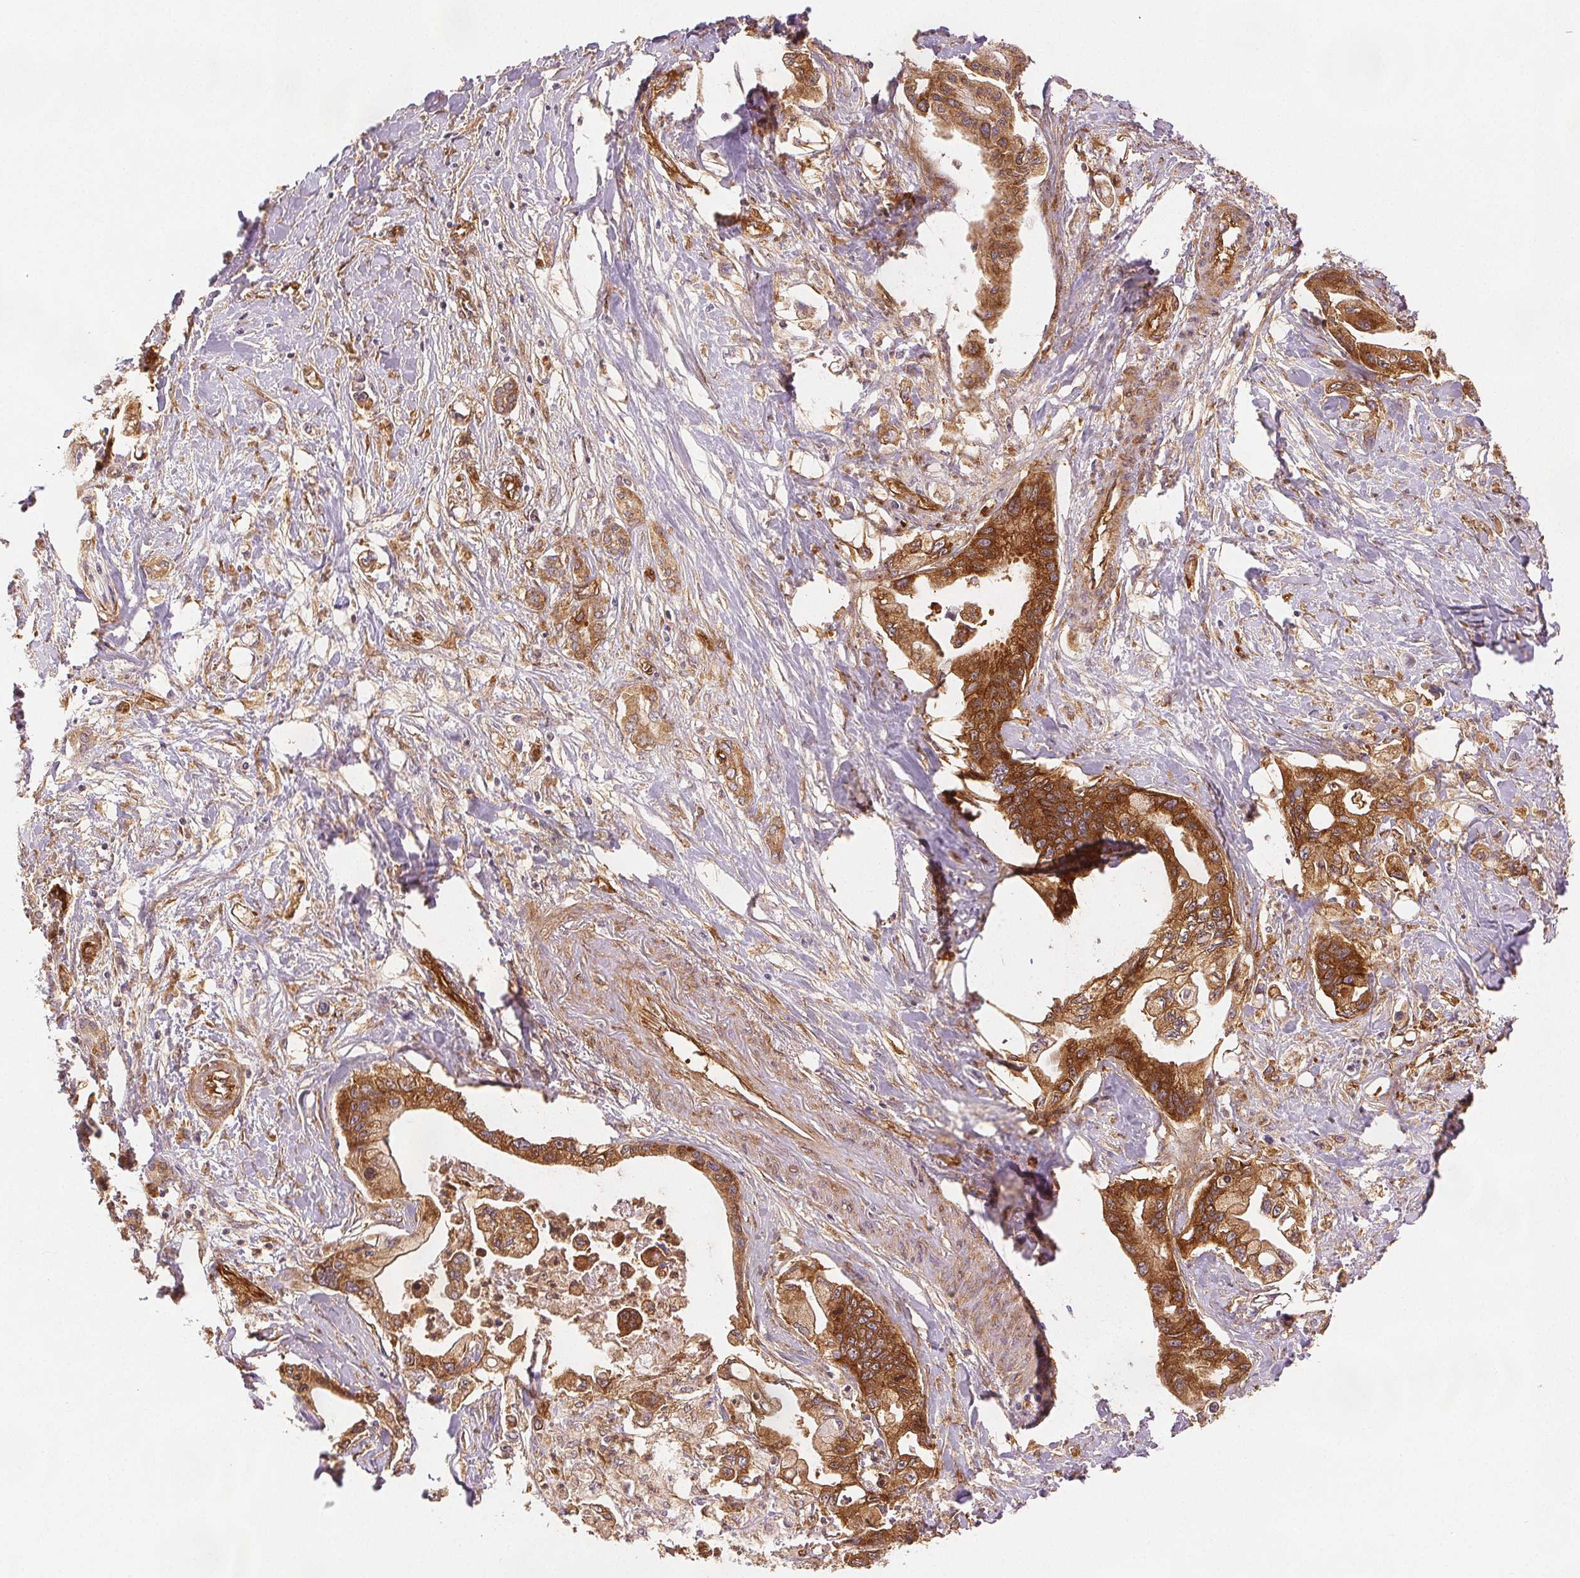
{"staining": {"intensity": "strong", "quantity": ">75%", "location": "cytoplasmic/membranous"}, "tissue": "pancreatic cancer", "cell_type": "Tumor cells", "image_type": "cancer", "snomed": [{"axis": "morphology", "description": "Adenocarcinoma, NOS"}, {"axis": "topography", "description": "Pancreas"}], "caption": "There is high levels of strong cytoplasmic/membranous positivity in tumor cells of pancreatic cancer (adenocarcinoma), as demonstrated by immunohistochemical staining (brown color).", "gene": "DIAPH2", "patient": {"sex": "male", "age": 61}}